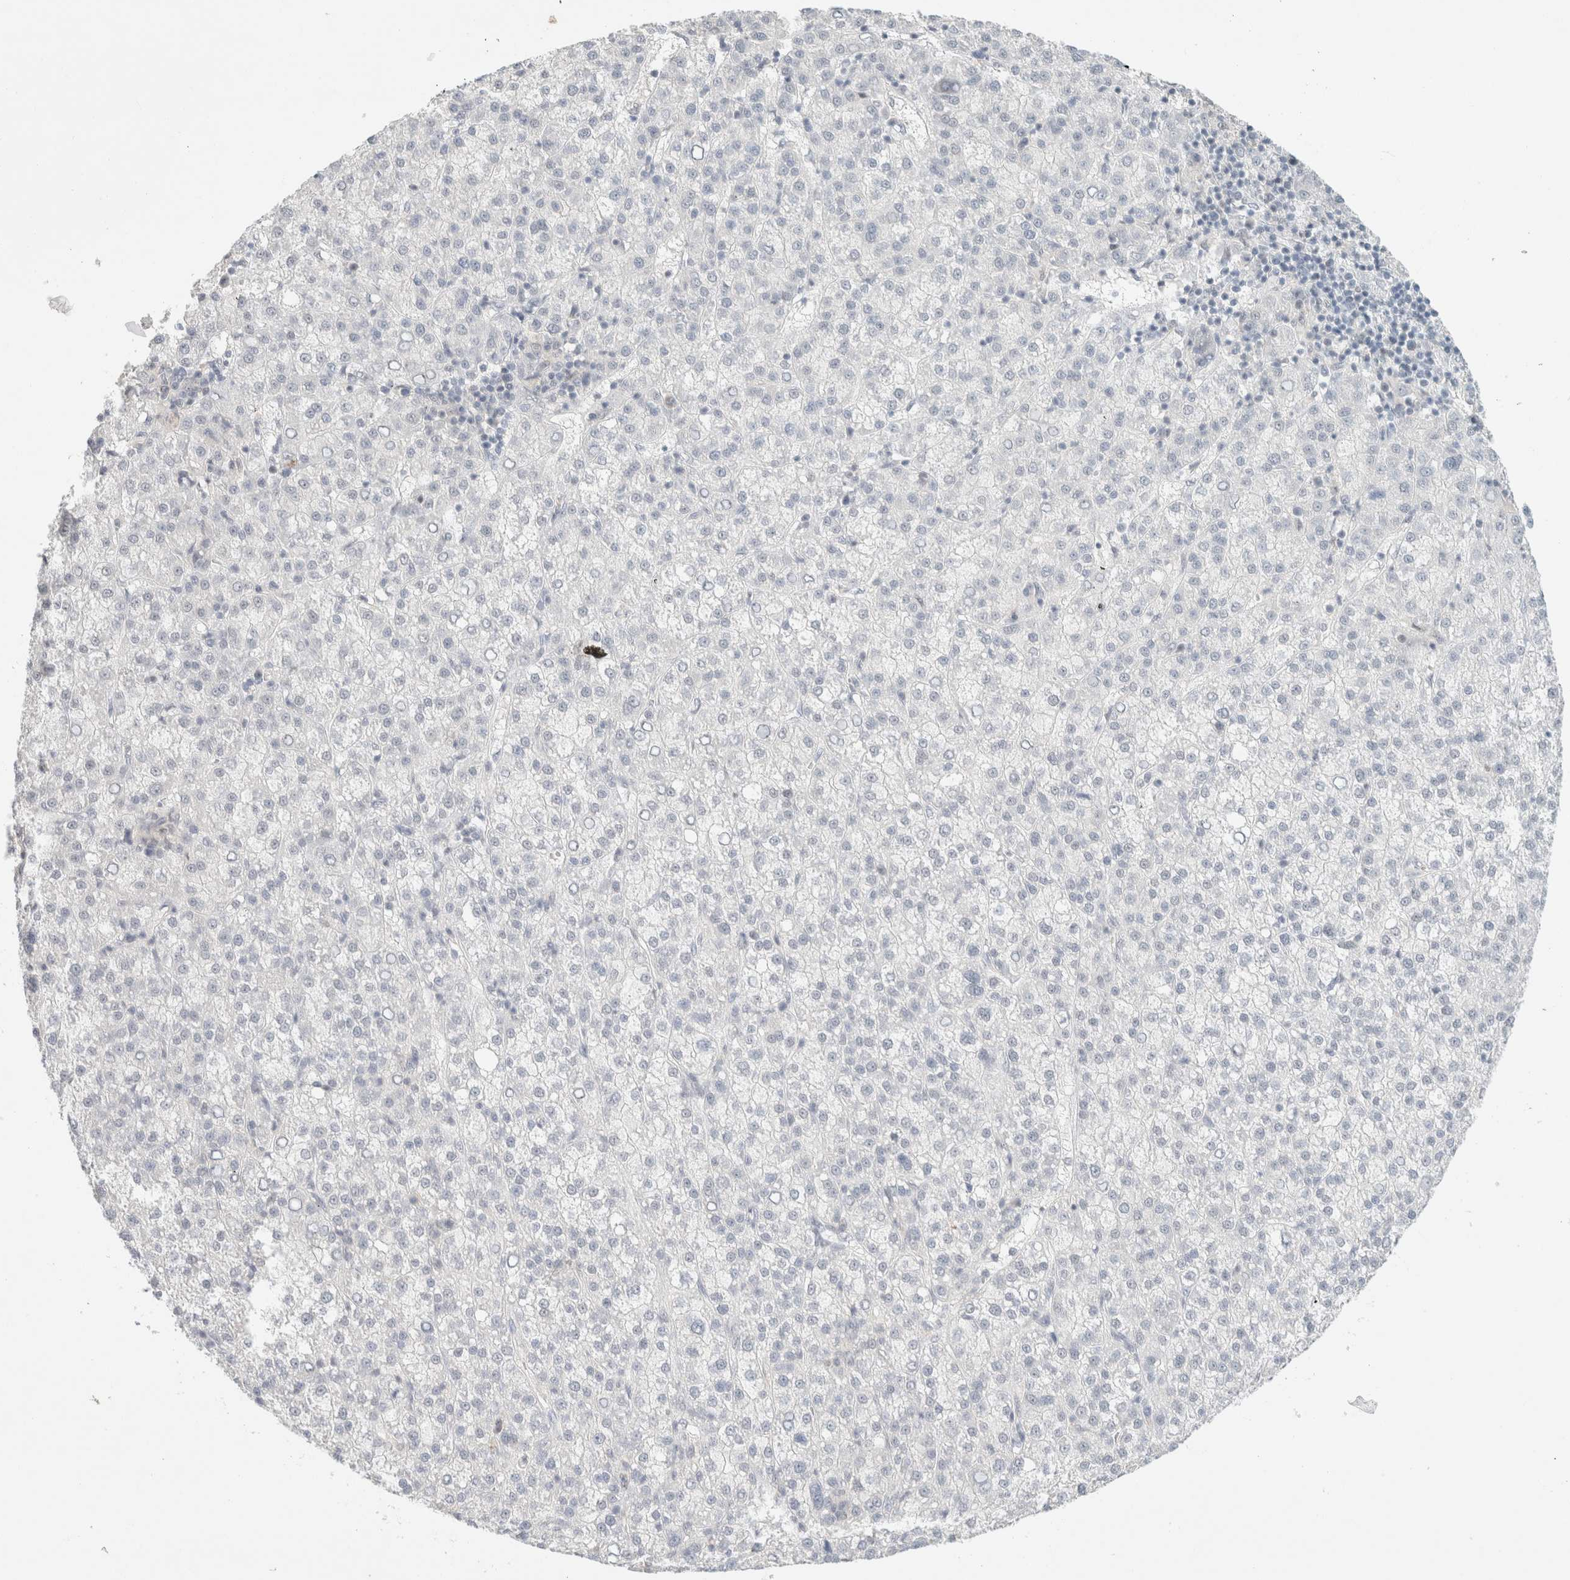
{"staining": {"intensity": "negative", "quantity": "none", "location": "none"}, "tissue": "liver cancer", "cell_type": "Tumor cells", "image_type": "cancer", "snomed": [{"axis": "morphology", "description": "Carcinoma, Hepatocellular, NOS"}, {"axis": "topography", "description": "Liver"}], "caption": "Tumor cells show no significant protein staining in liver cancer.", "gene": "MRM3", "patient": {"sex": "female", "age": 58}}